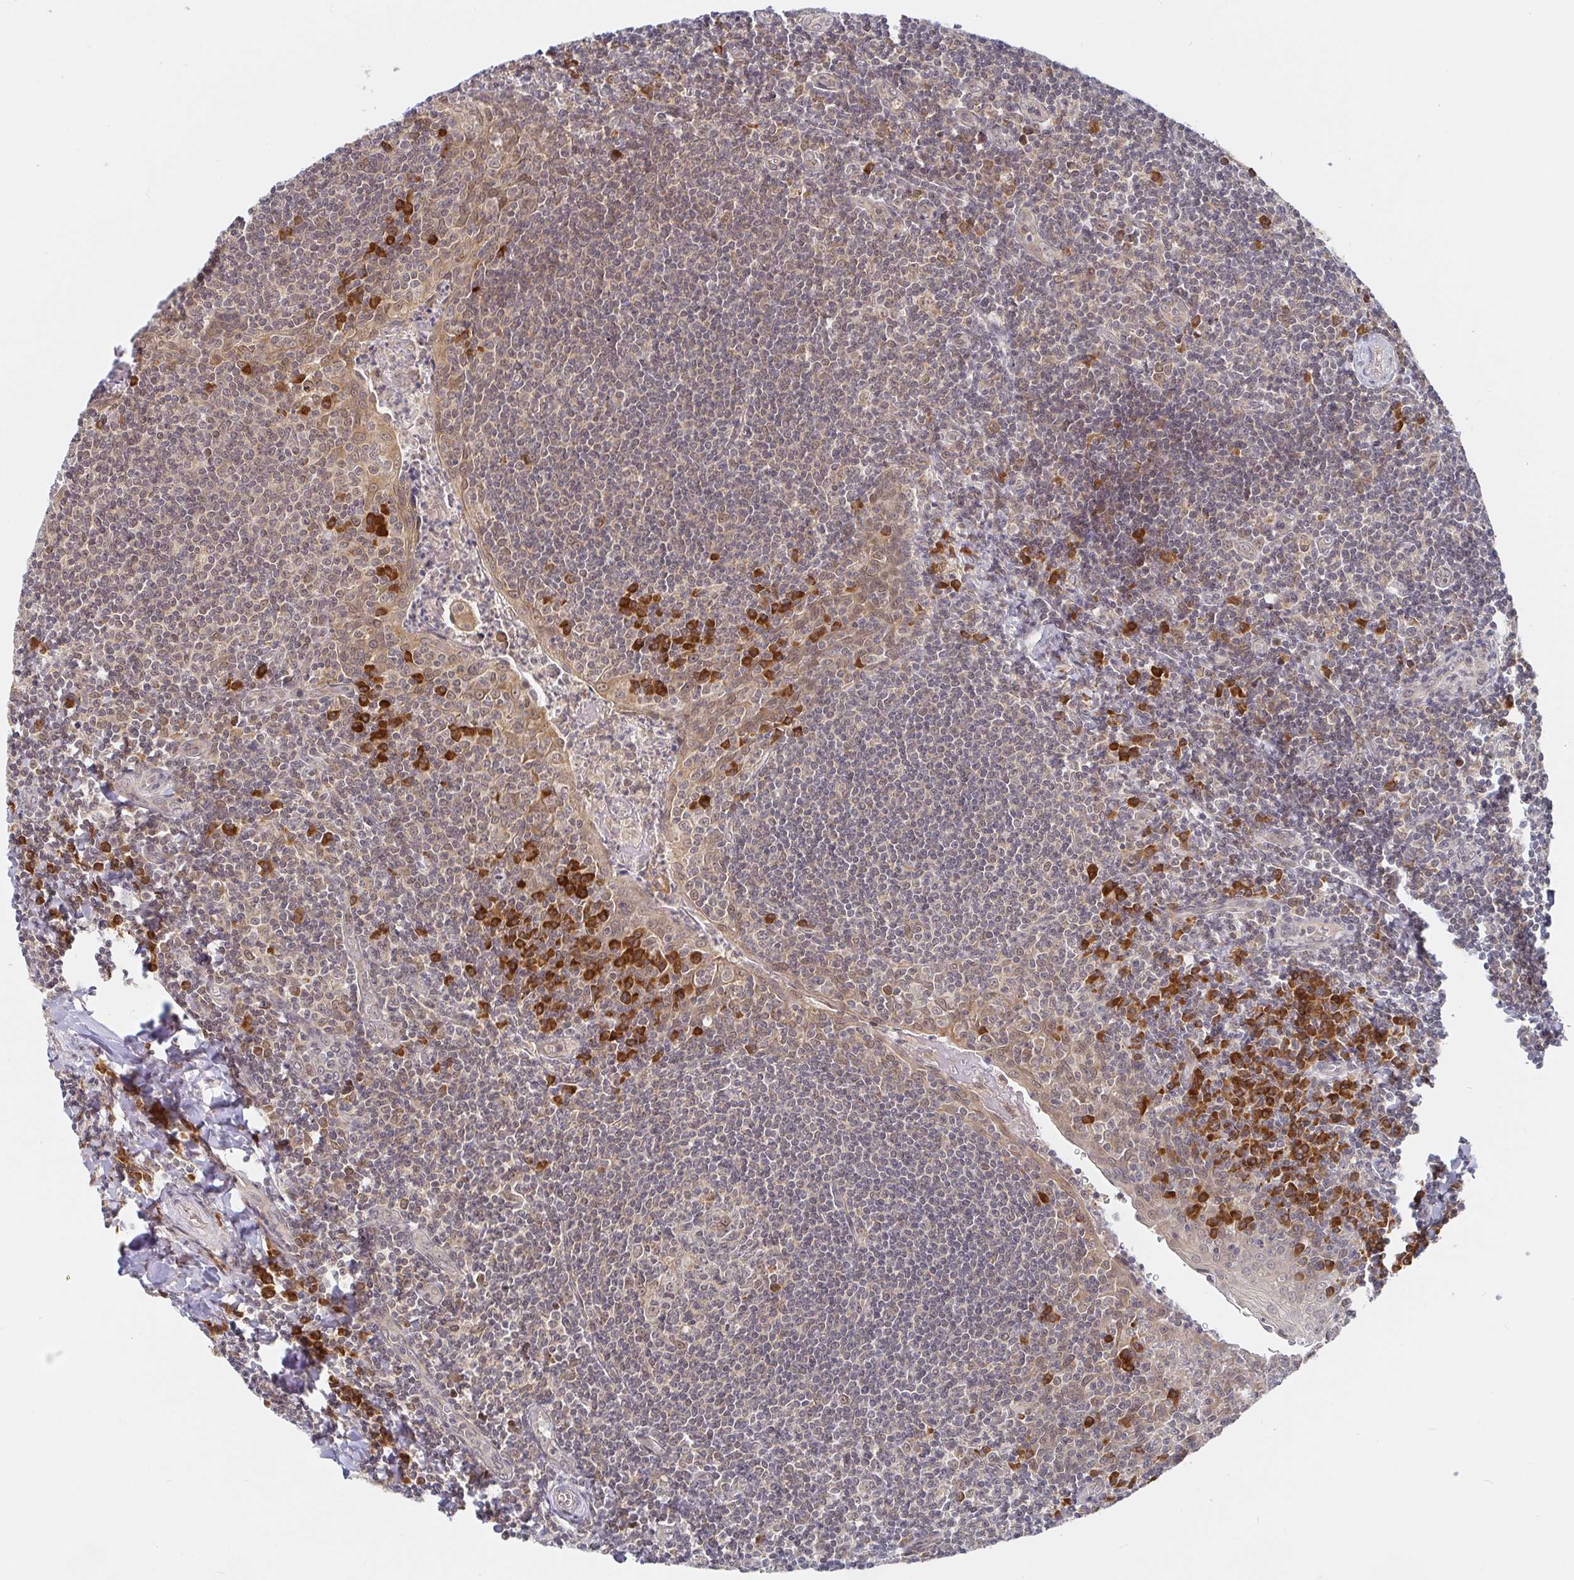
{"staining": {"intensity": "strong", "quantity": "<25%", "location": "cytoplasmic/membranous"}, "tissue": "tonsil", "cell_type": "Germinal center cells", "image_type": "normal", "snomed": [{"axis": "morphology", "description": "Normal tissue, NOS"}, {"axis": "morphology", "description": "Inflammation, NOS"}, {"axis": "topography", "description": "Tonsil"}], "caption": "IHC micrograph of unremarkable human tonsil stained for a protein (brown), which demonstrates medium levels of strong cytoplasmic/membranous positivity in about <25% of germinal center cells.", "gene": "ALG1L2", "patient": {"sex": "female", "age": 31}}